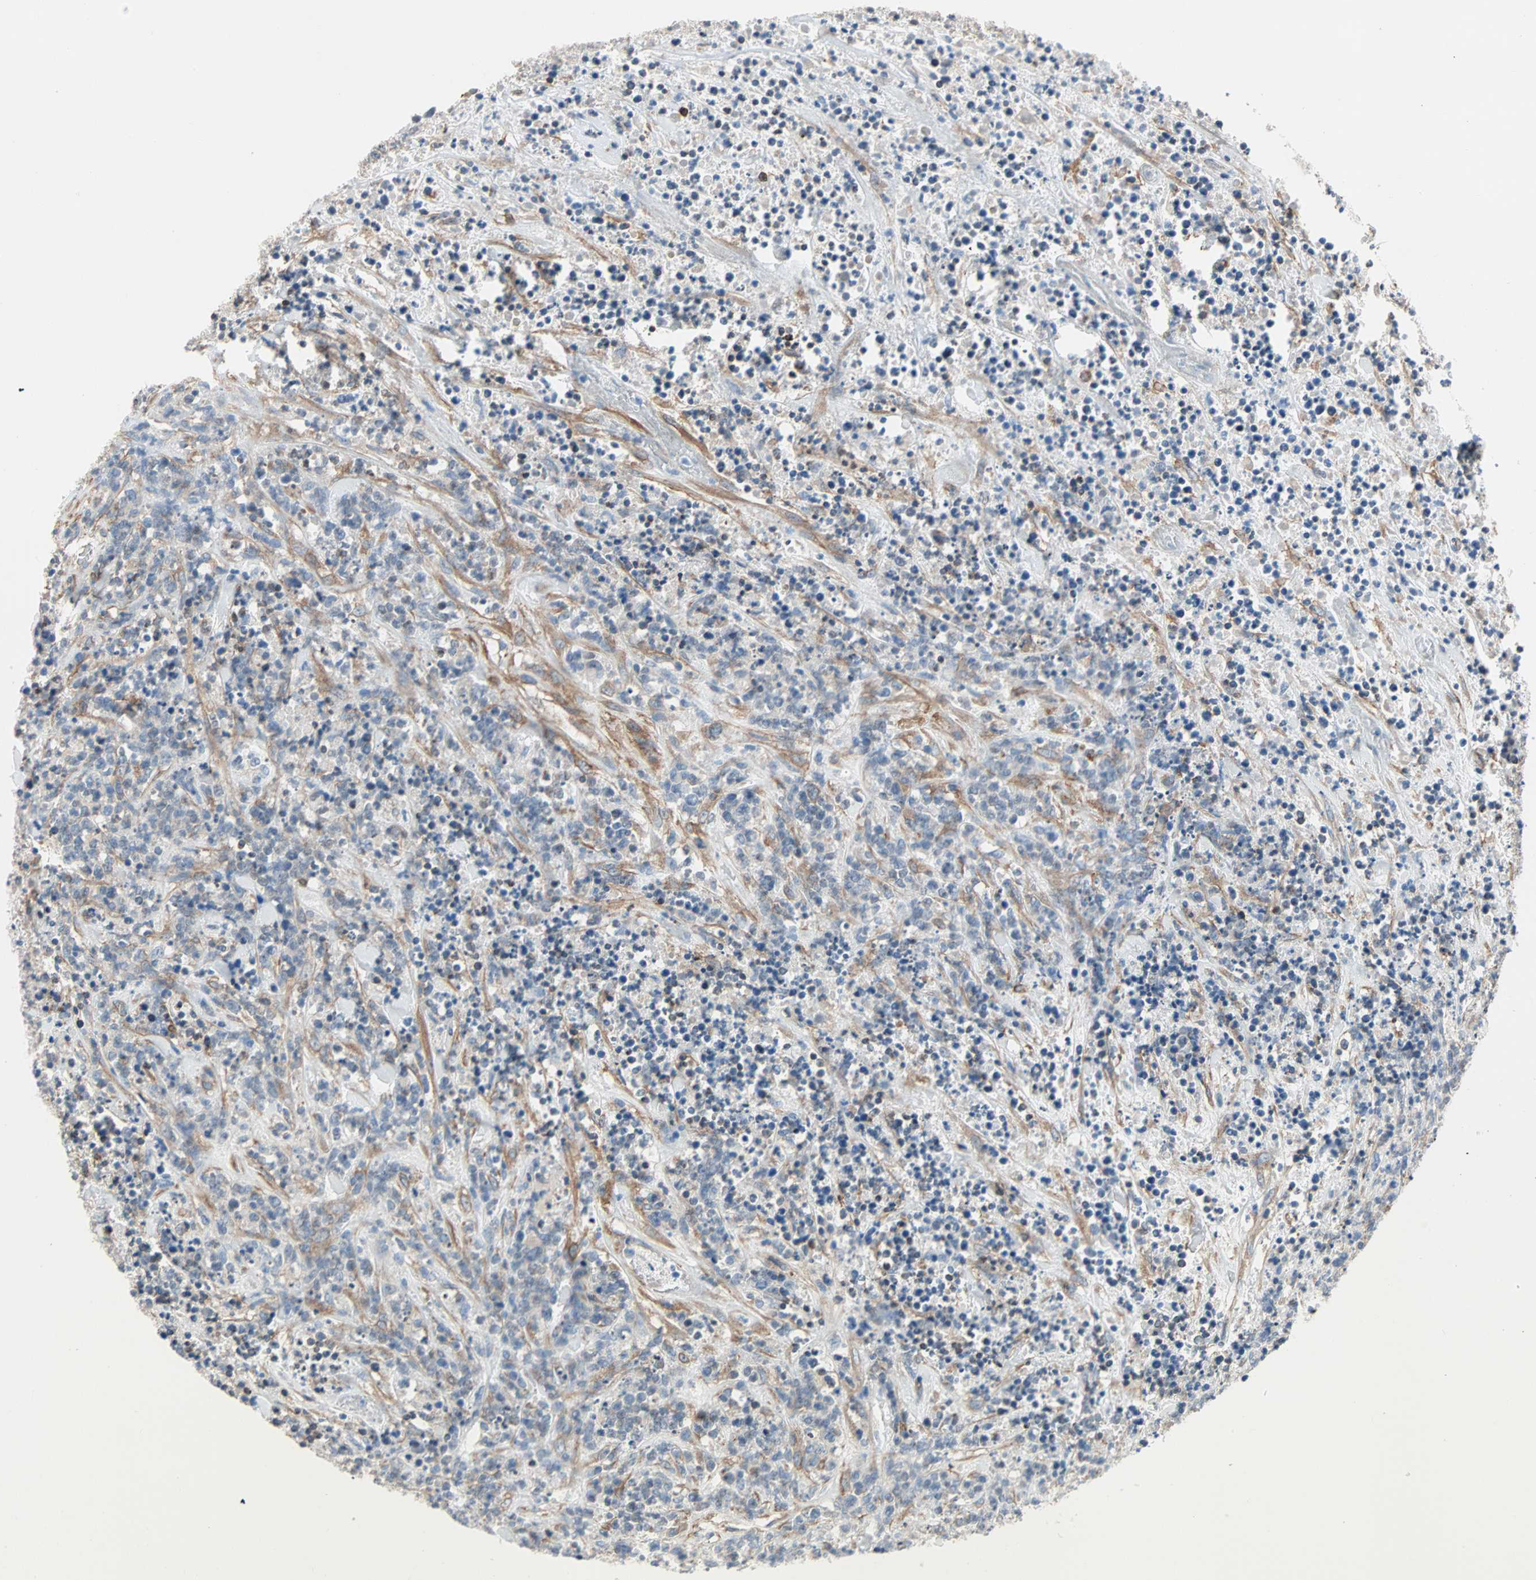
{"staining": {"intensity": "weak", "quantity": "<25%", "location": "cytoplasmic/membranous"}, "tissue": "lymphoma", "cell_type": "Tumor cells", "image_type": "cancer", "snomed": [{"axis": "morphology", "description": "Malignant lymphoma, non-Hodgkin's type, High grade"}, {"axis": "topography", "description": "Soft tissue"}], "caption": "High magnification brightfield microscopy of malignant lymphoma, non-Hodgkin's type (high-grade) stained with DAB (brown) and counterstained with hematoxylin (blue): tumor cells show no significant staining.", "gene": "EPB41L2", "patient": {"sex": "male", "age": 18}}